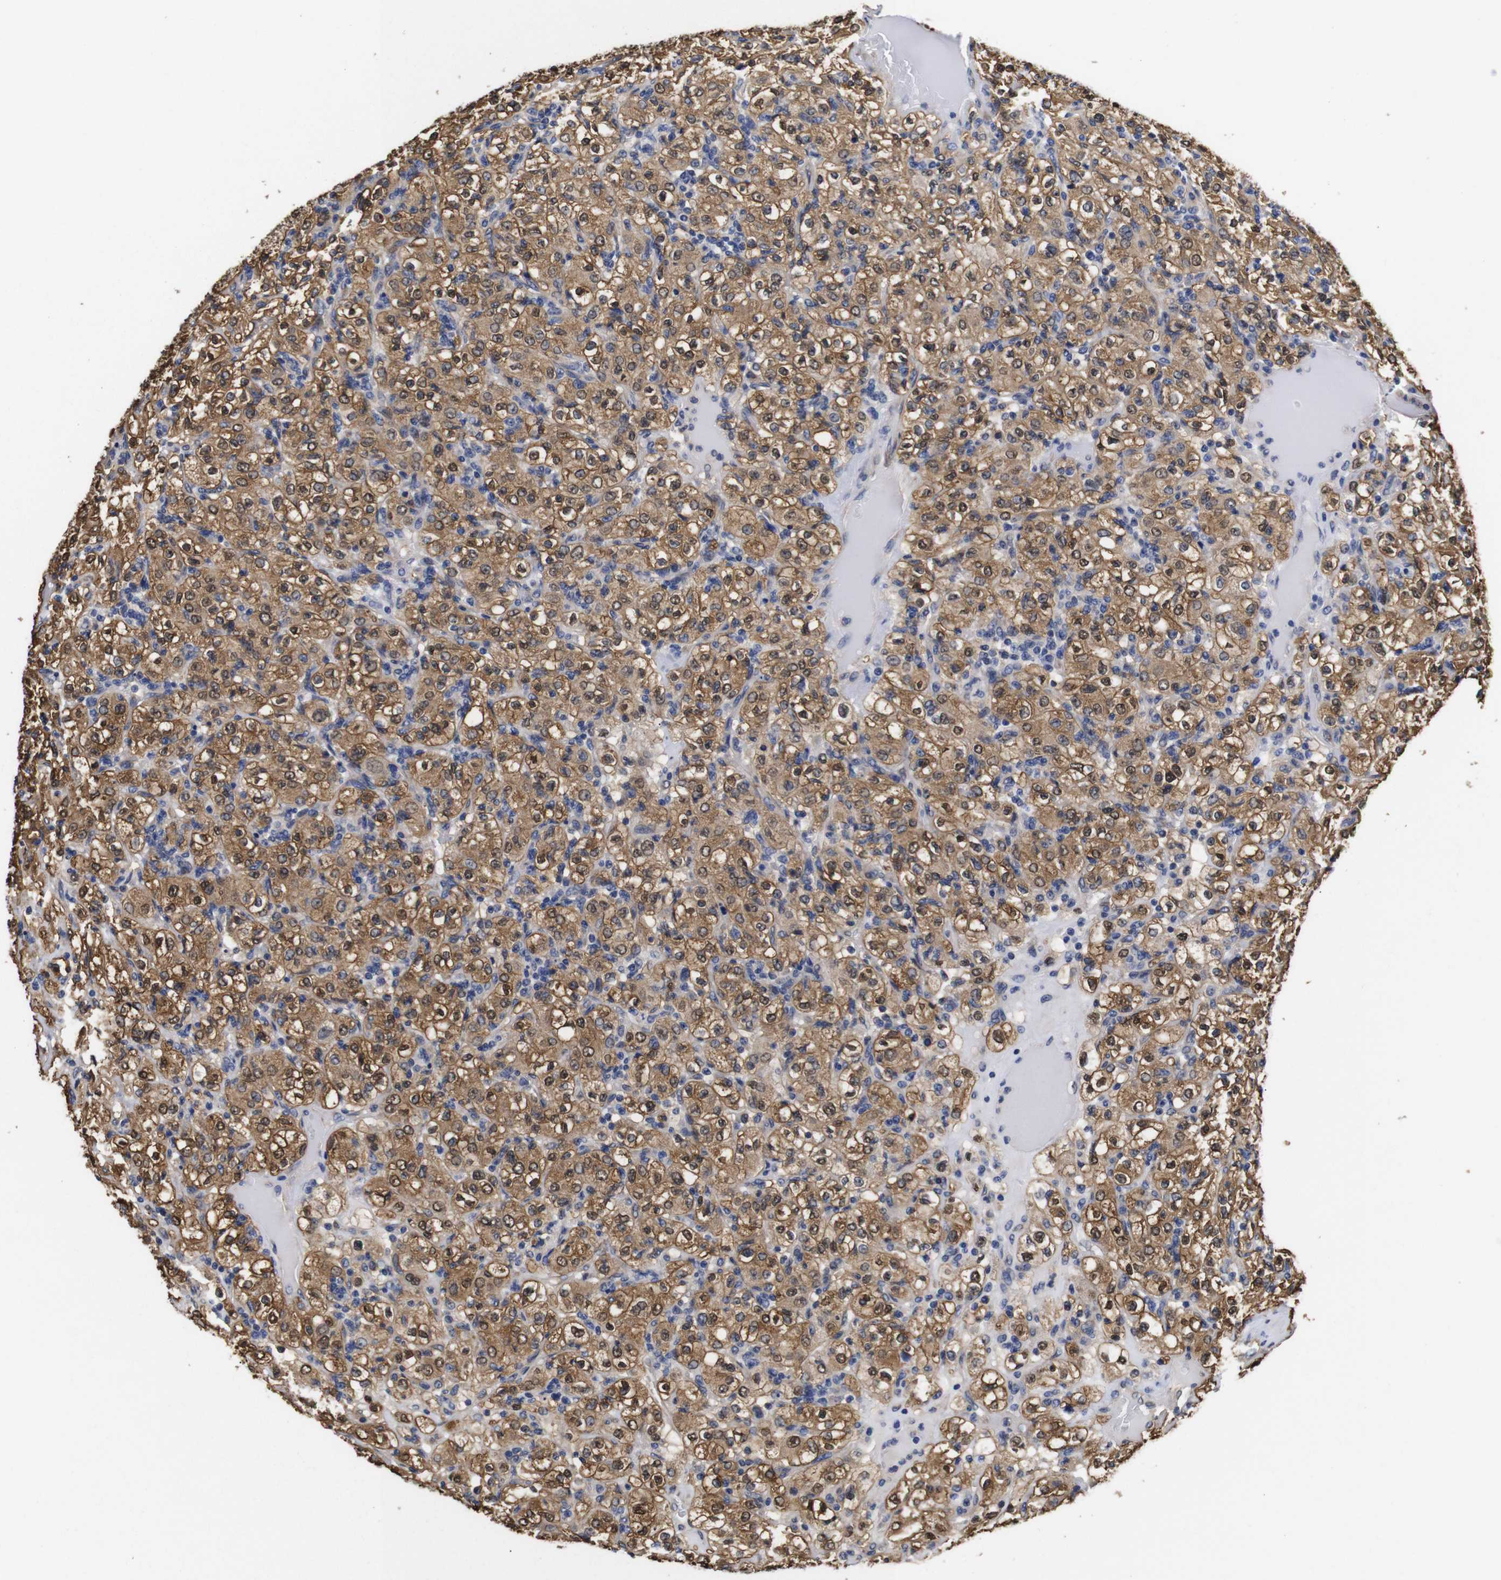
{"staining": {"intensity": "moderate", "quantity": ">75%", "location": "cytoplasmic/membranous,nuclear"}, "tissue": "renal cancer", "cell_type": "Tumor cells", "image_type": "cancer", "snomed": [{"axis": "morphology", "description": "Normal tissue, NOS"}, {"axis": "morphology", "description": "Adenocarcinoma, NOS"}, {"axis": "topography", "description": "Kidney"}], "caption": "Immunohistochemistry (IHC) histopathology image of renal cancer (adenocarcinoma) stained for a protein (brown), which shows medium levels of moderate cytoplasmic/membranous and nuclear positivity in approximately >75% of tumor cells.", "gene": "LRRCC1", "patient": {"sex": "female", "age": 72}}